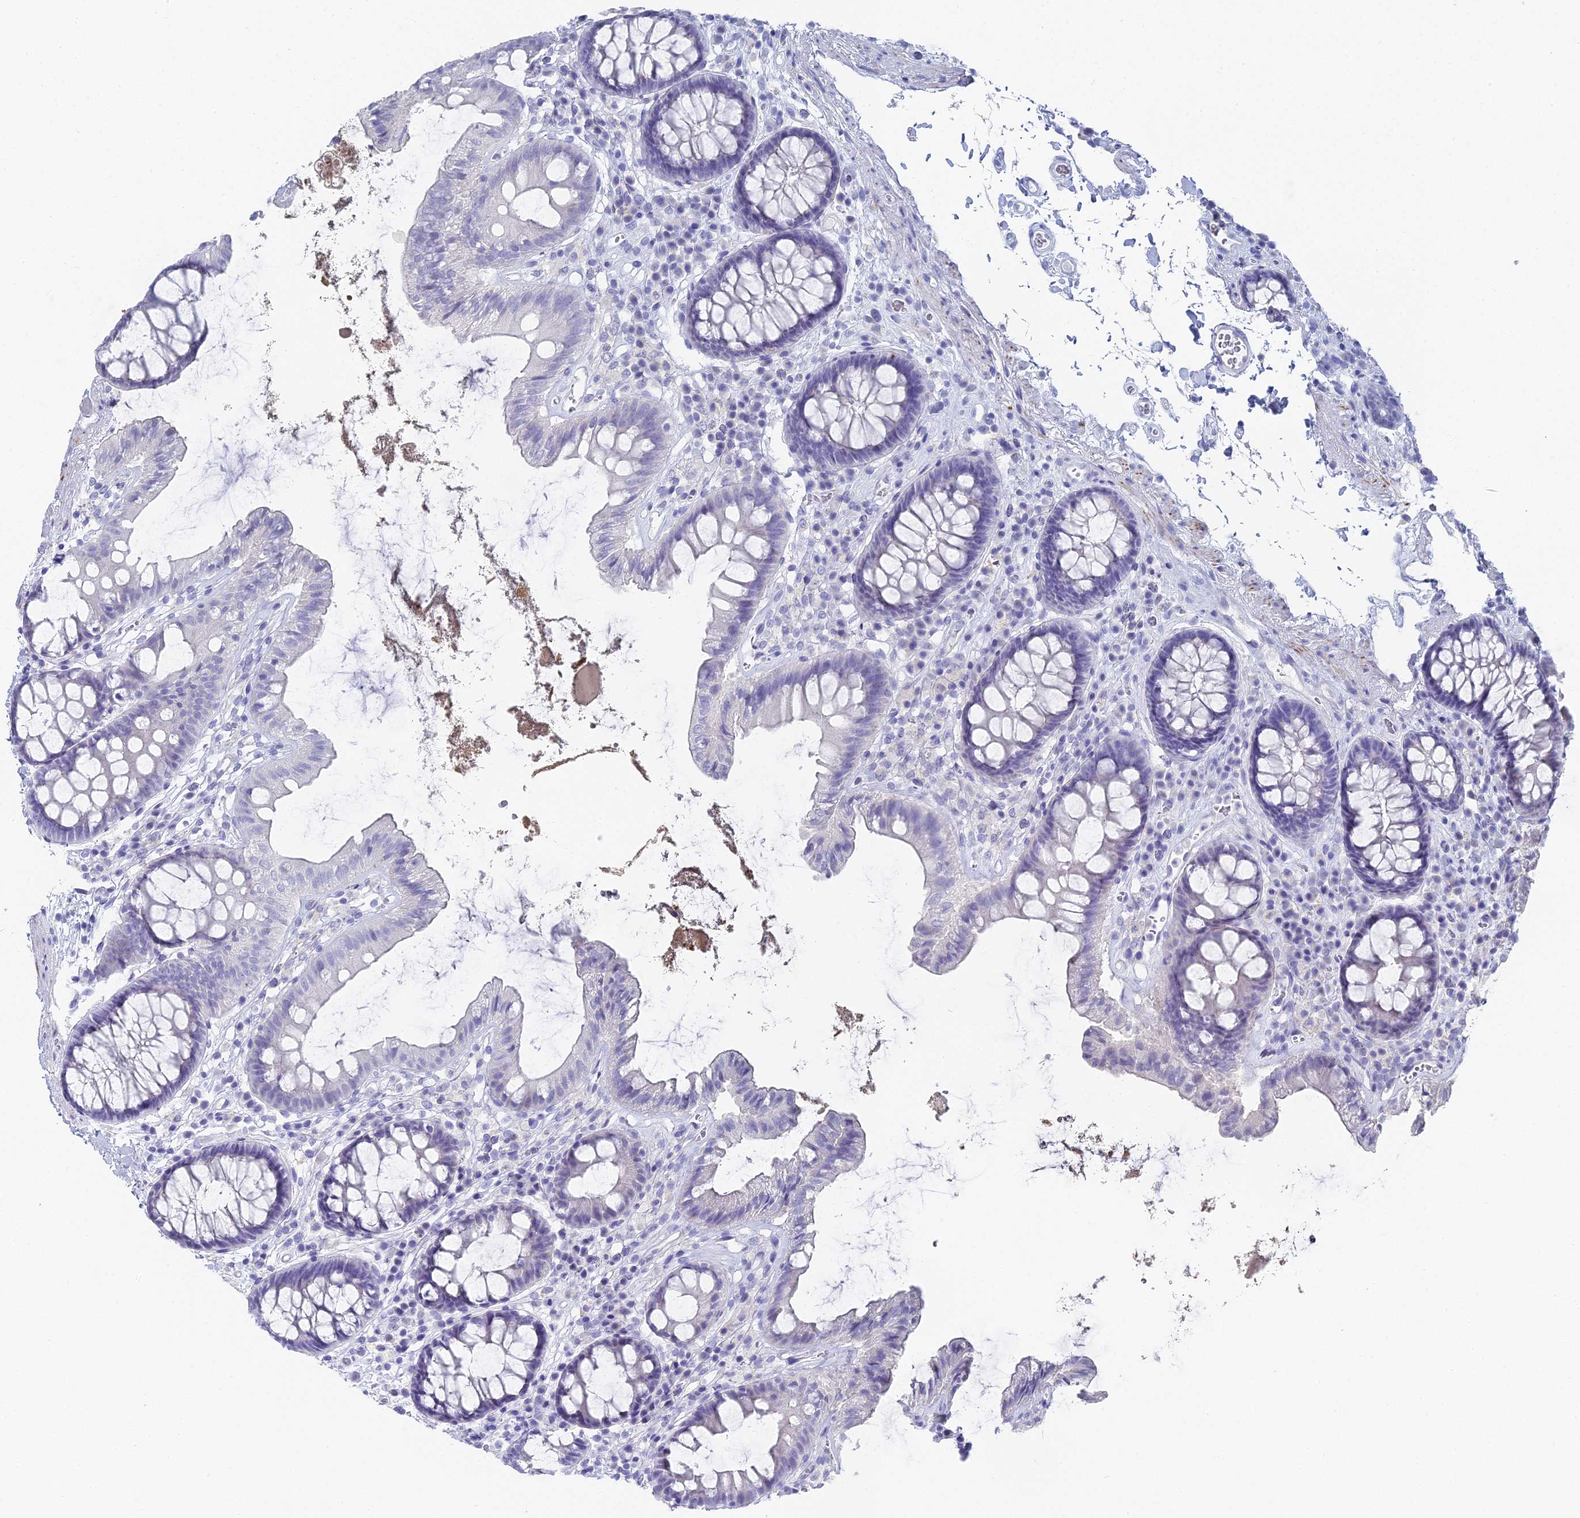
{"staining": {"intensity": "negative", "quantity": "none", "location": "none"}, "tissue": "colon", "cell_type": "Endothelial cells", "image_type": "normal", "snomed": [{"axis": "morphology", "description": "Normal tissue, NOS"}, {"axis": "topography", "description": "Colon"}], "caption": "Normal colon was stained to show a protein in brown. There is no significant positivity in endothelial cells. (DAB (3,3'-diaminobenzidine) IHC, high magnification).", "gene": "ALPP", "patient": {"sex": "male", "age": 84}}